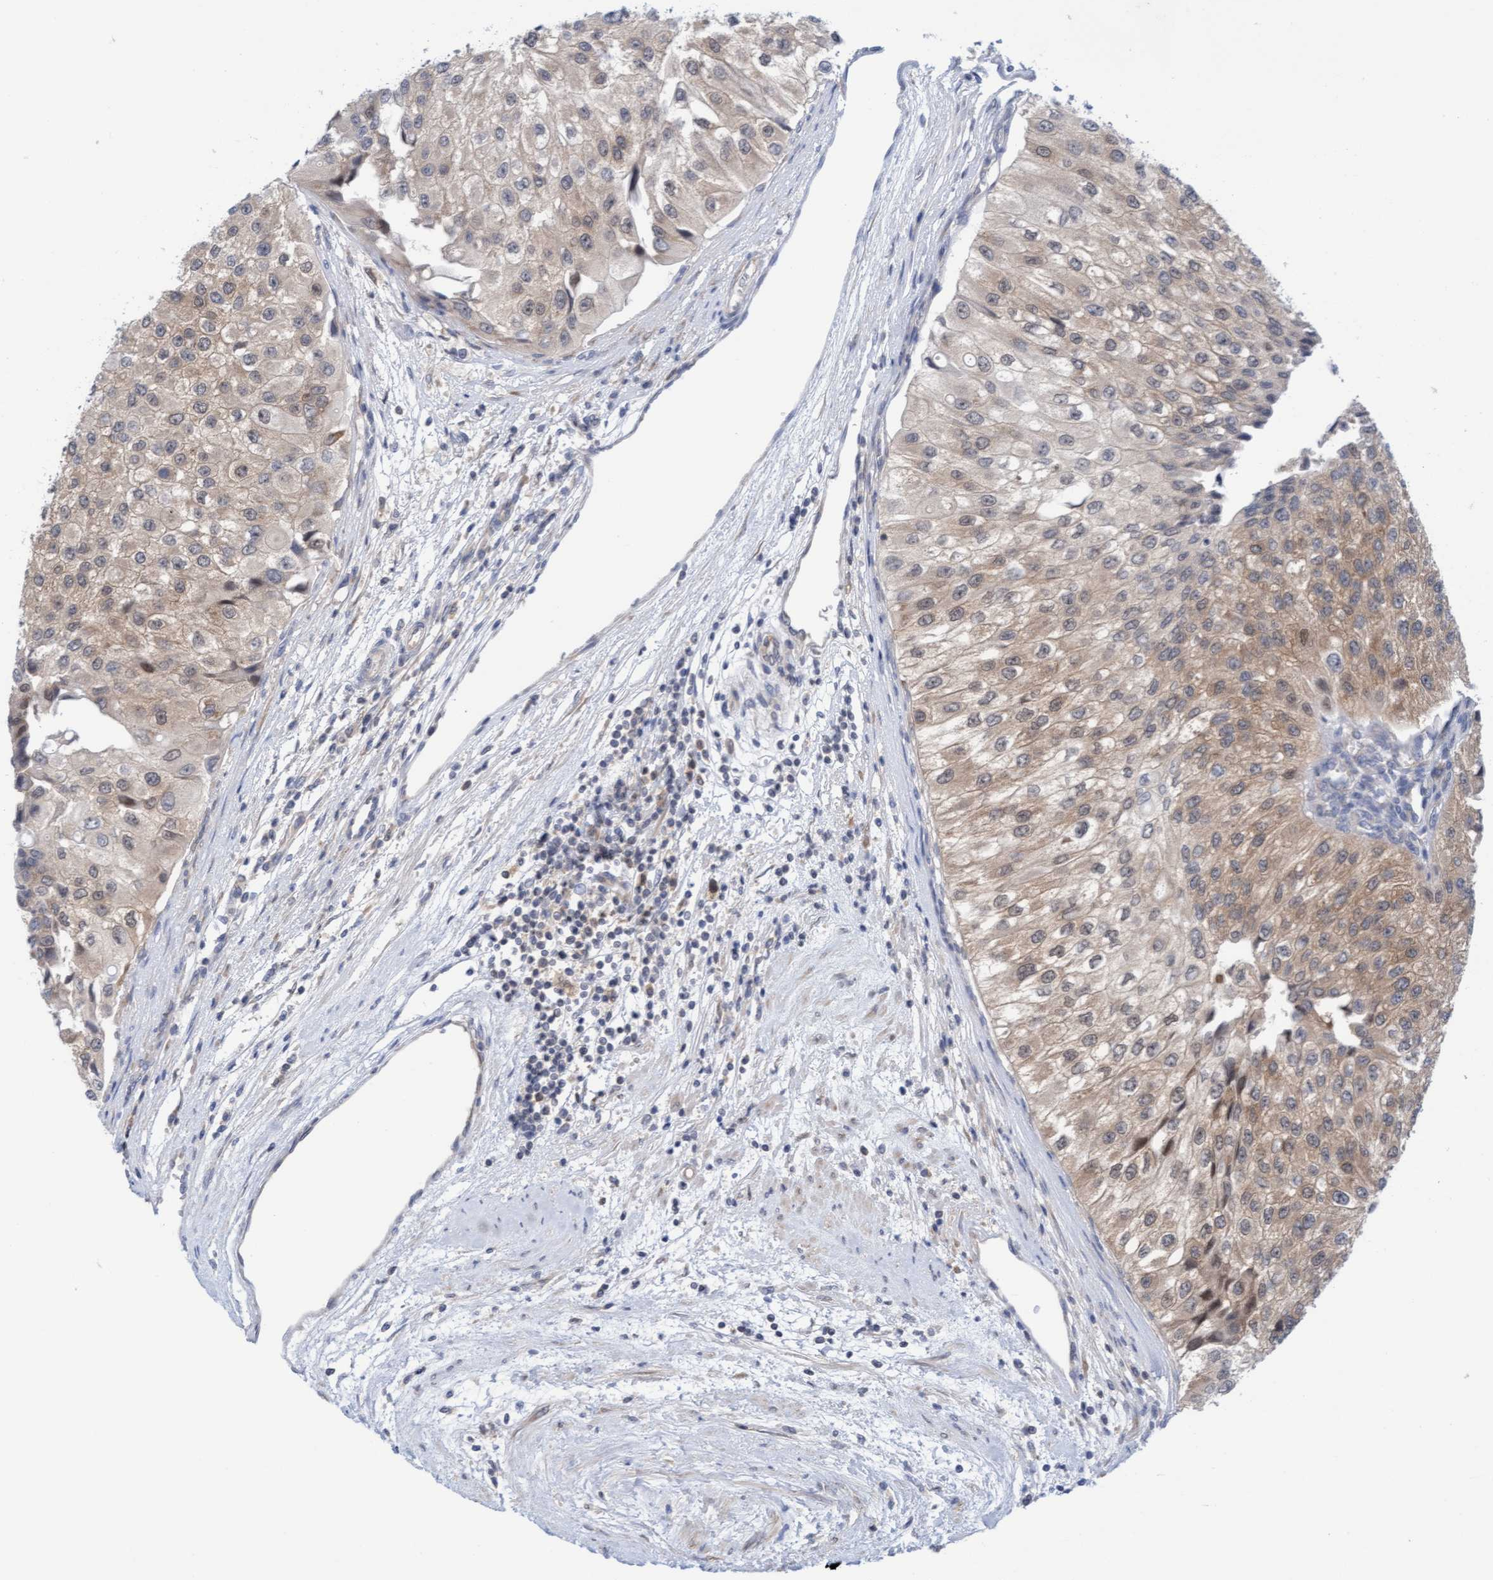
{"staining": {"intensity": "weak", "quantity": ">75%", "location": "cytoplasmic/membranous"}, "tissue": "urothelial cancer", "cell_type": "Tumor cells", "image_type": "cancer", "snomed": [{"axis": "morphology", "description": "Urothelial carcinoma, High grade"}, {"axis": "topography", "description": "Kidney"}, {"axis": "topography", "description": "Urinary bladder"}], "caption": "Urothelial cancer was stained to show a protein in brown. There is low levels of weak cytoplasmic/membranous staining in about >75% of tumor cells.", "gene": "AMZ2", "patient": {"sex": "male", "age": 77}}